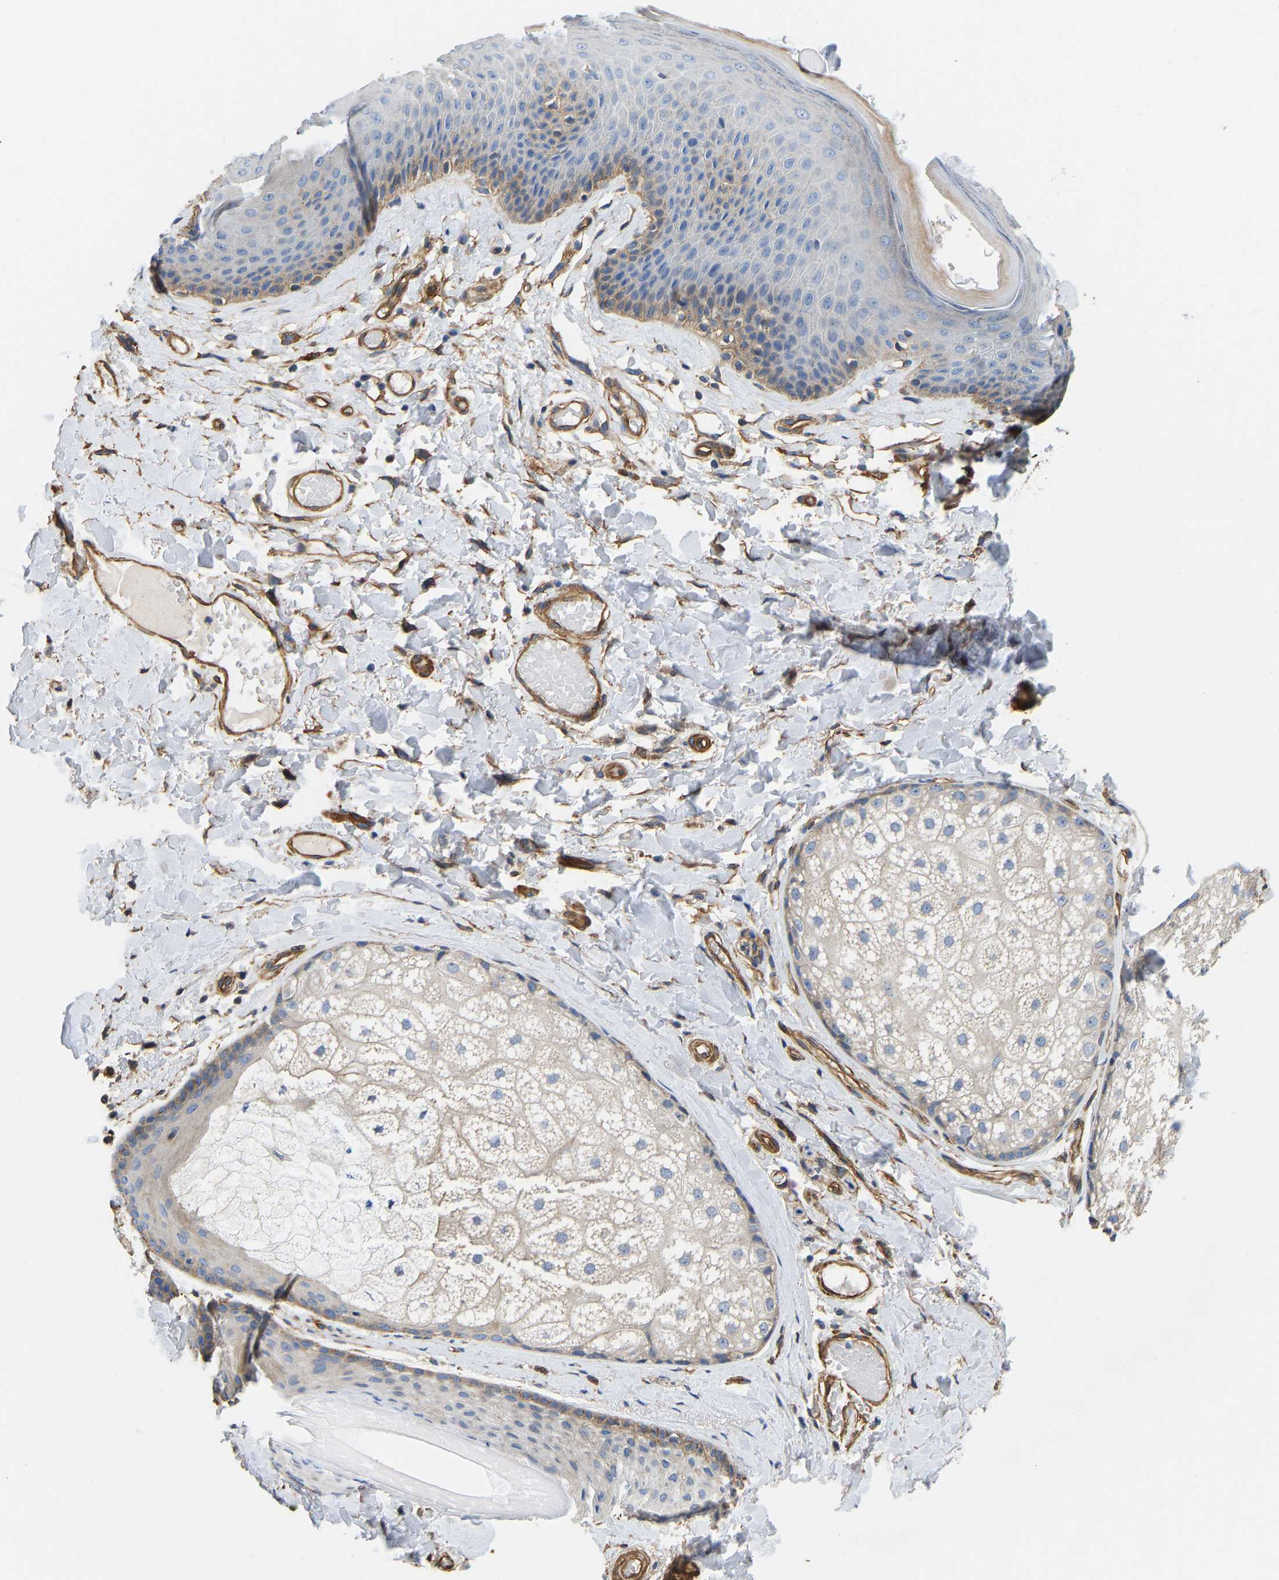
{"staining": {"intensity": "moderate", "quantity": "<25%", "location": "cytoplasmic/membranous"}, "tissue": "skin", "cell_type": "Epidermal cells", "image_type": "normal", "snomed": [{"axis": "morphology", "description": "Normal tissue, NOS"}, {"axis": "topography", "description": "Vulva"}], "caption": "IHC of normal human skin shows low levels of moderate cytoplasmic/membranous positivity in about <25% of epidermal cells.", "gene": "ELMO2", "patient": {"sex": "female", "age": 73}}